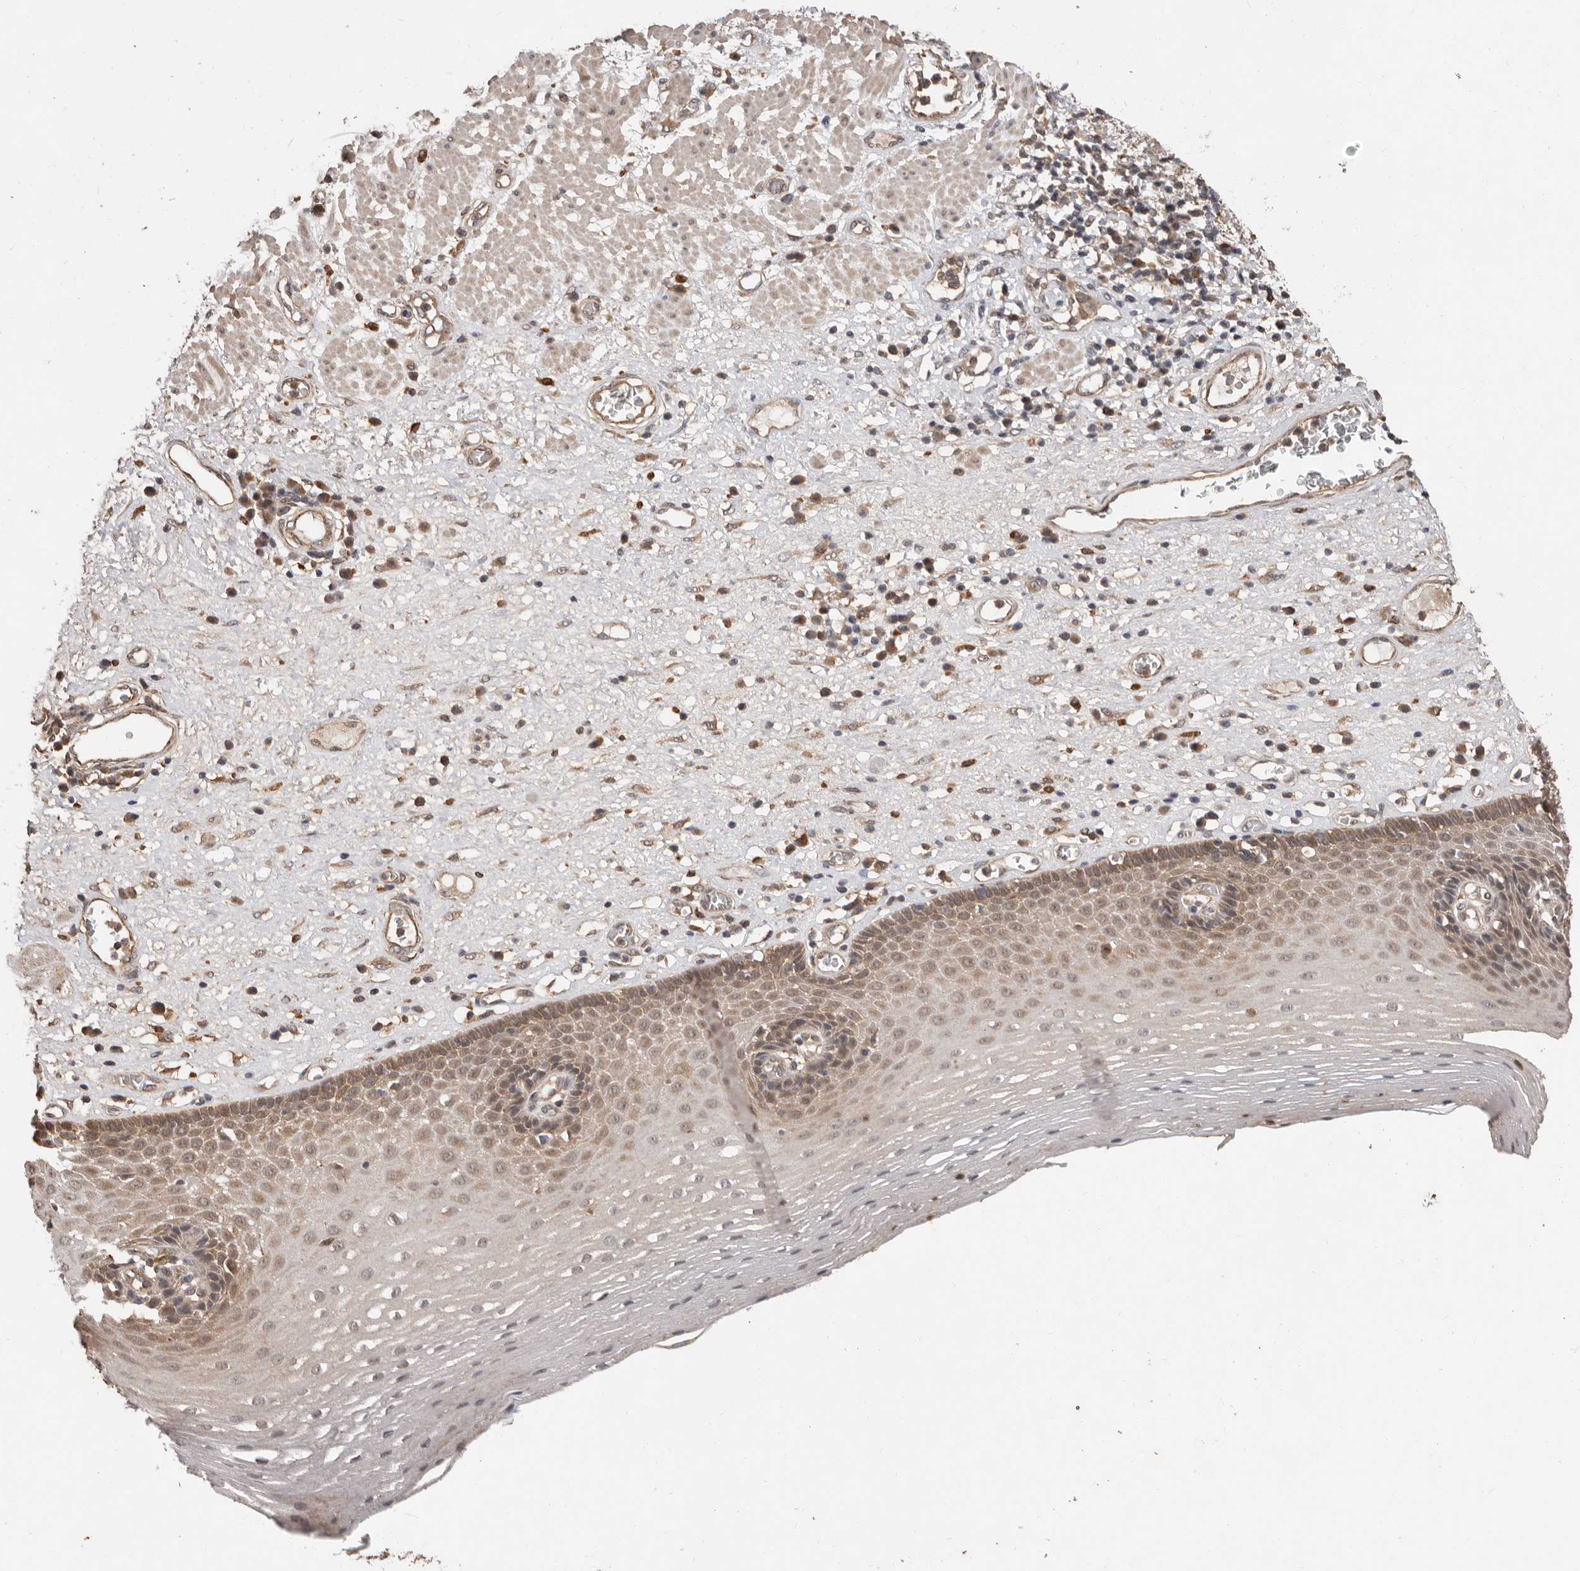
{"staining": {"intensity": "moderate", "quantity": "25%-75%", "location": "cytoplasmic/membranous,nuclear"}, "tissue": "esophagus", "cell_type": "Squamous epithelial cells", "image_type": "normal", "snomed": [{"axis": "morphology", "description": "Normal tissue, NOS"}, {"axis": "morphology", "description": "Adenocarcinoma, NOS"}, {"axis": "topography", "description": "Esophagus"}], "caption": "Protein positivity by IHC reveals moderate cytoplasmic/membranous,nuclear staining in approximately 25%-75% of squamous epithelial cells in normal esophagus. (DAB IHC, brown staining for protein, blue staining for nuclei).", "gene": "RSPO2", "patient": {"sex": "male", "age": 62}}